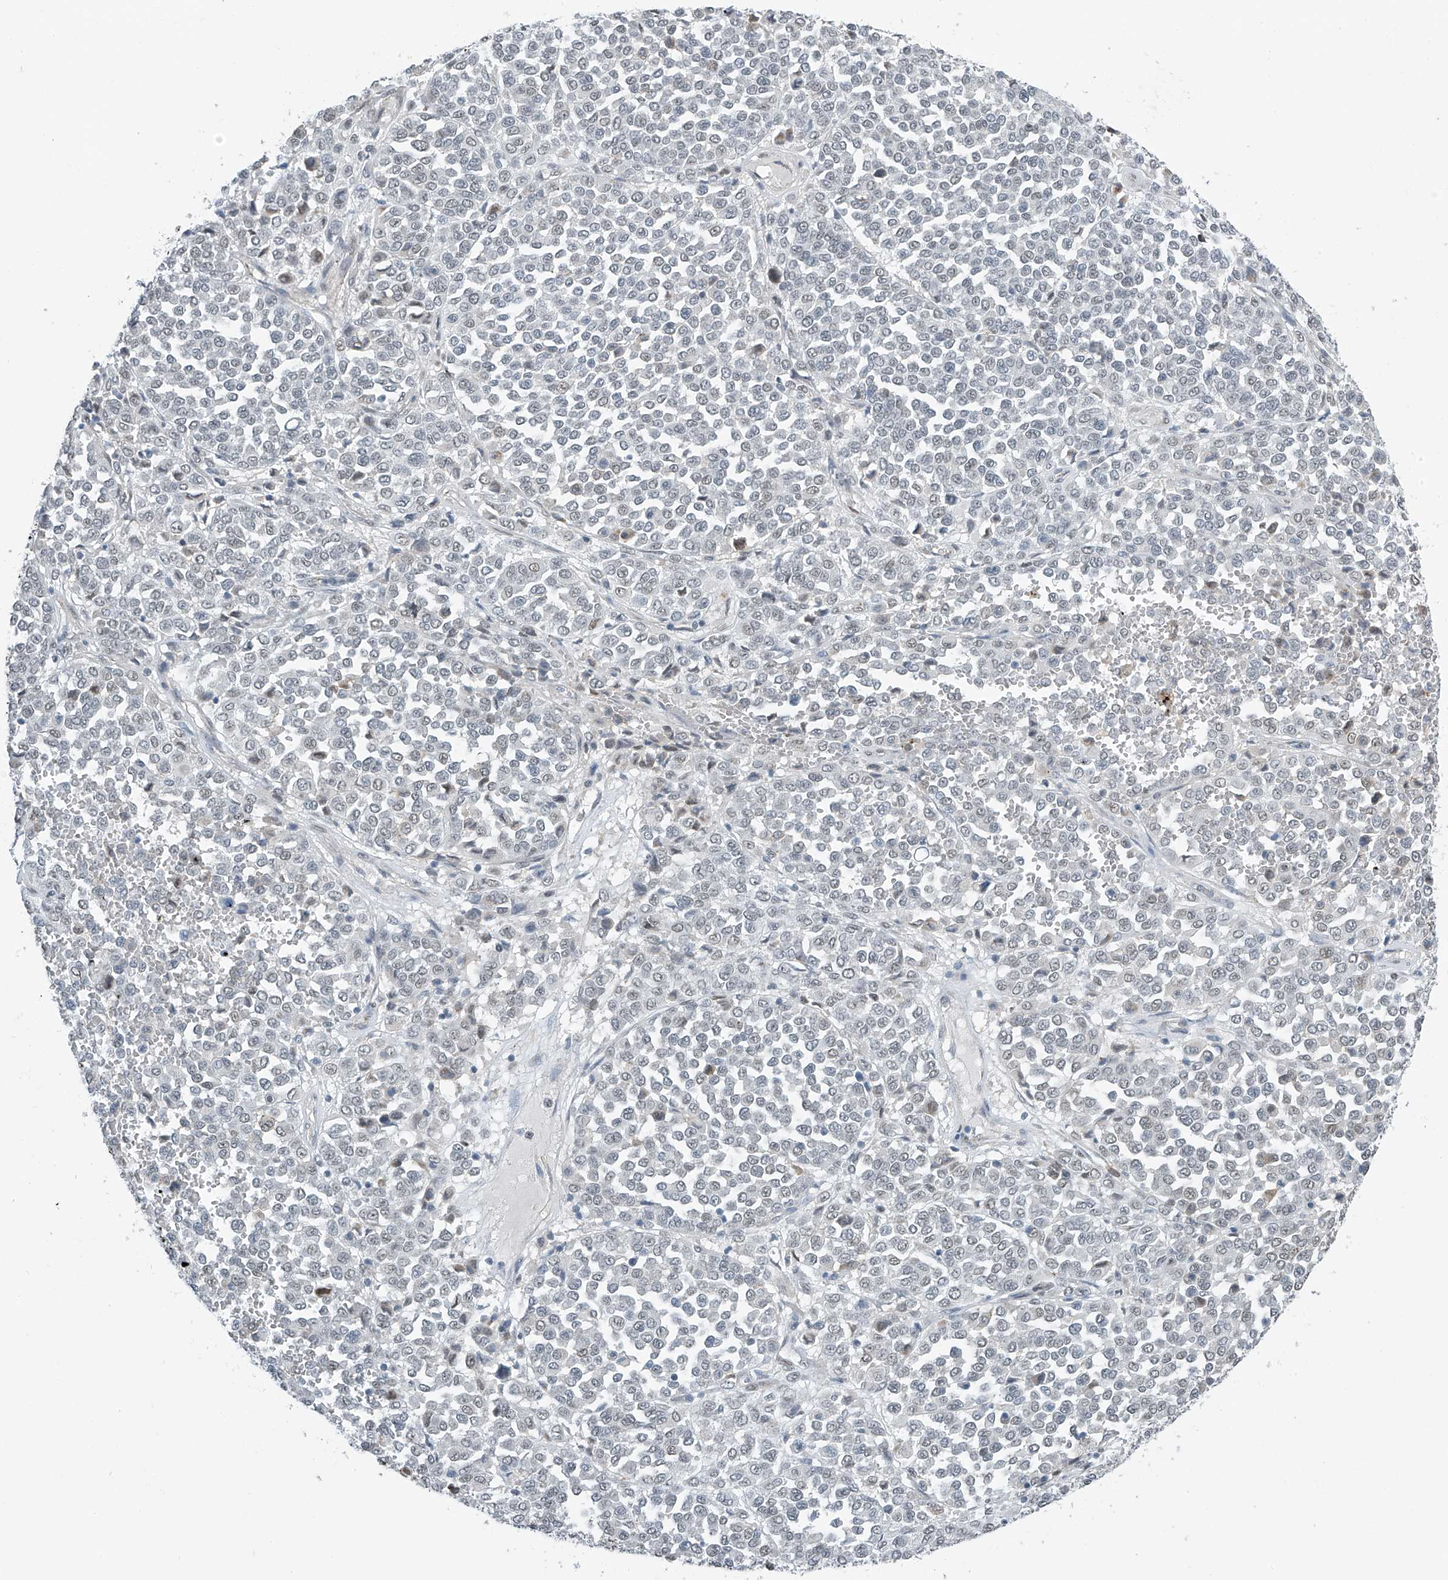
{"staining": {"intensity": "weak", "quantity": "<25%", "location": "nuclear"}, "tissue": "melanoma", "cell_type": "Tumor cells", "image_type": "cancer", "snomed": [{"axis": "morphology", "description": "Malignant melanoma, Metastatic site"}, {"axis": "topography", "description": "Pancreas"}], "caption": "The histopathology image demonstrates no significant positivity in tumor cells of melanoma.", "gene": "TAF8", "patient": {"sex": "female", "age": 30}}